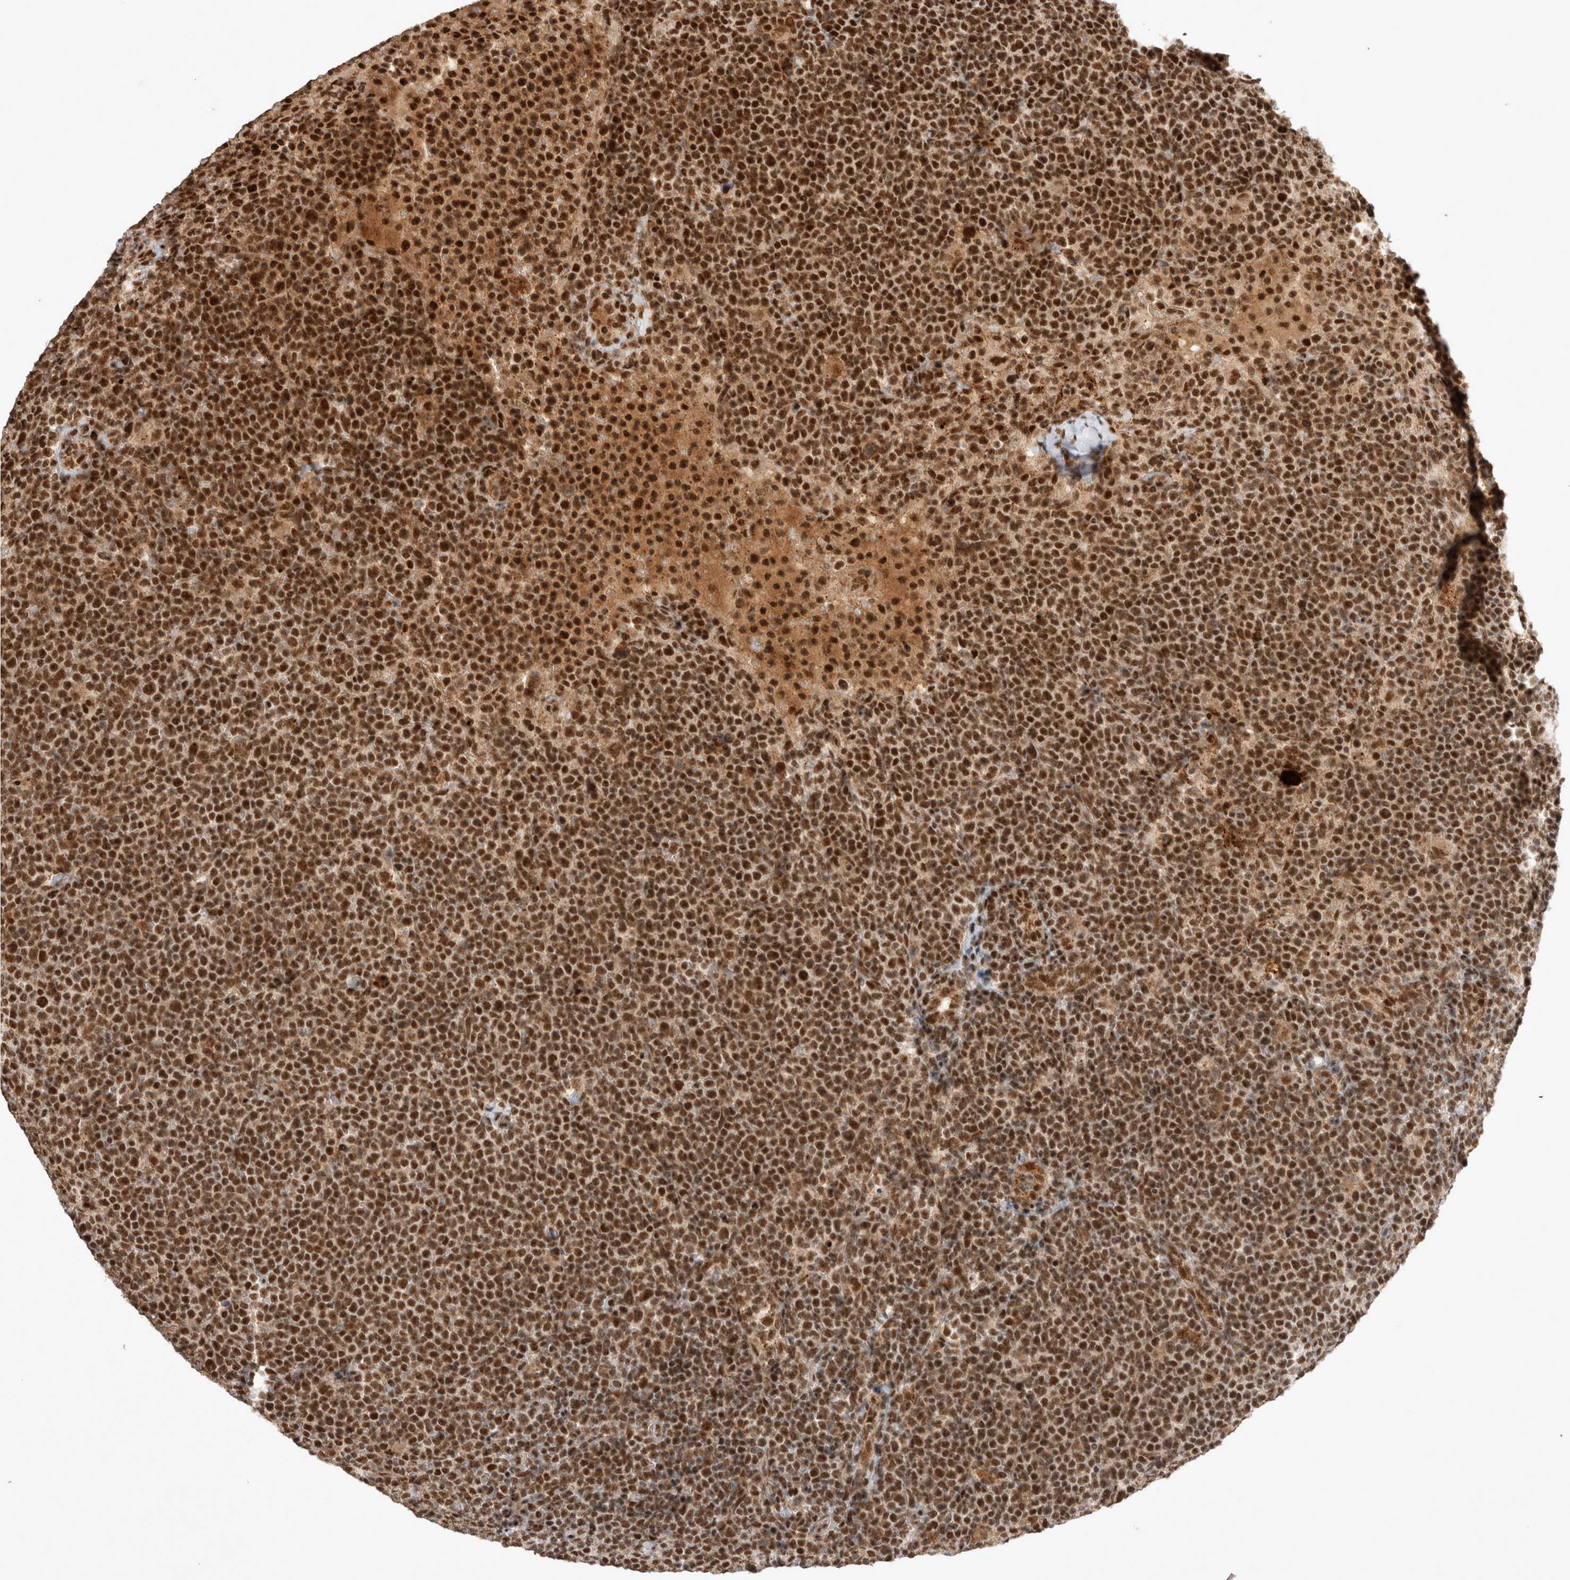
{"staining": {"intensity": "strong", "quantity": ">75%", "location": "nuclear"}, "tissue": "lymphoma", "cell_type": "Tumor cells", "image_type": "cancer", "snomed": [{"axis": "morphology", "description": "Malignant lymphoma, non-Hodgkin's type, High grade"}, {"axis": "topography", "description": "Lymph node"}], "caption": "Lymphoma was stained to show a protein in brown. There is high levels of strong nuclear expression in about >75% of tumor cells. Nuclei are stained in blue.", "gene": "EYA2", "patient": {"sex": "male", "age": 61}}